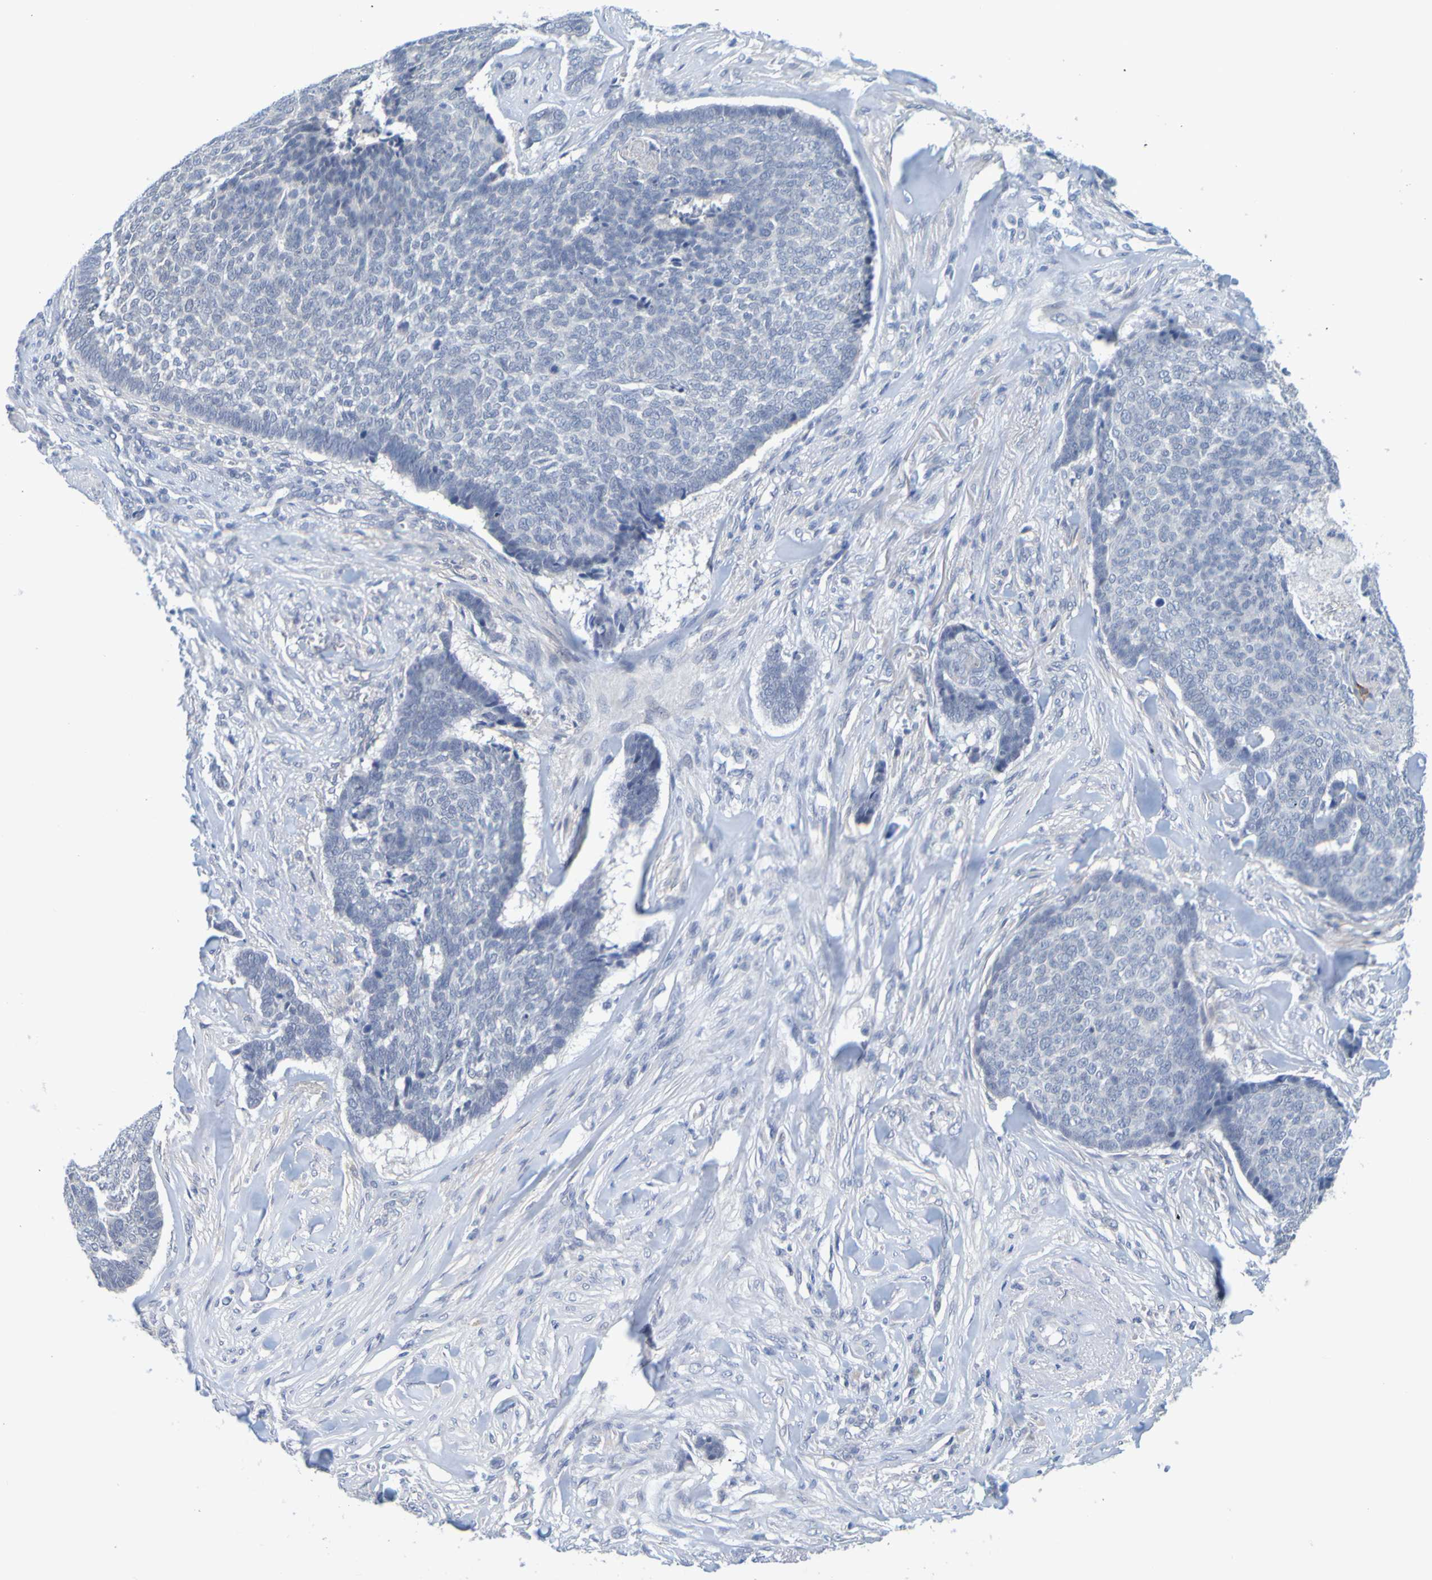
{"staining": {"intensity": "negative", "quantity": "none", "location": "none"}, "tissue": "skin cancer", "cell_type": "Tumor cells", "image_type": "cancer", "snomed": [{"axis": "morphology", "description": "Basal cell carcinoma"}, {"axis": "topography", "description": "Skin"}], "caption": "A high-resolution micrograph shows immunohistochemistry (IHC) staining of skin cancer, which displays no significant positivity in tumor cells.", "gene": "ENDOU", "patient": {"sex": "male", "age": 84}}